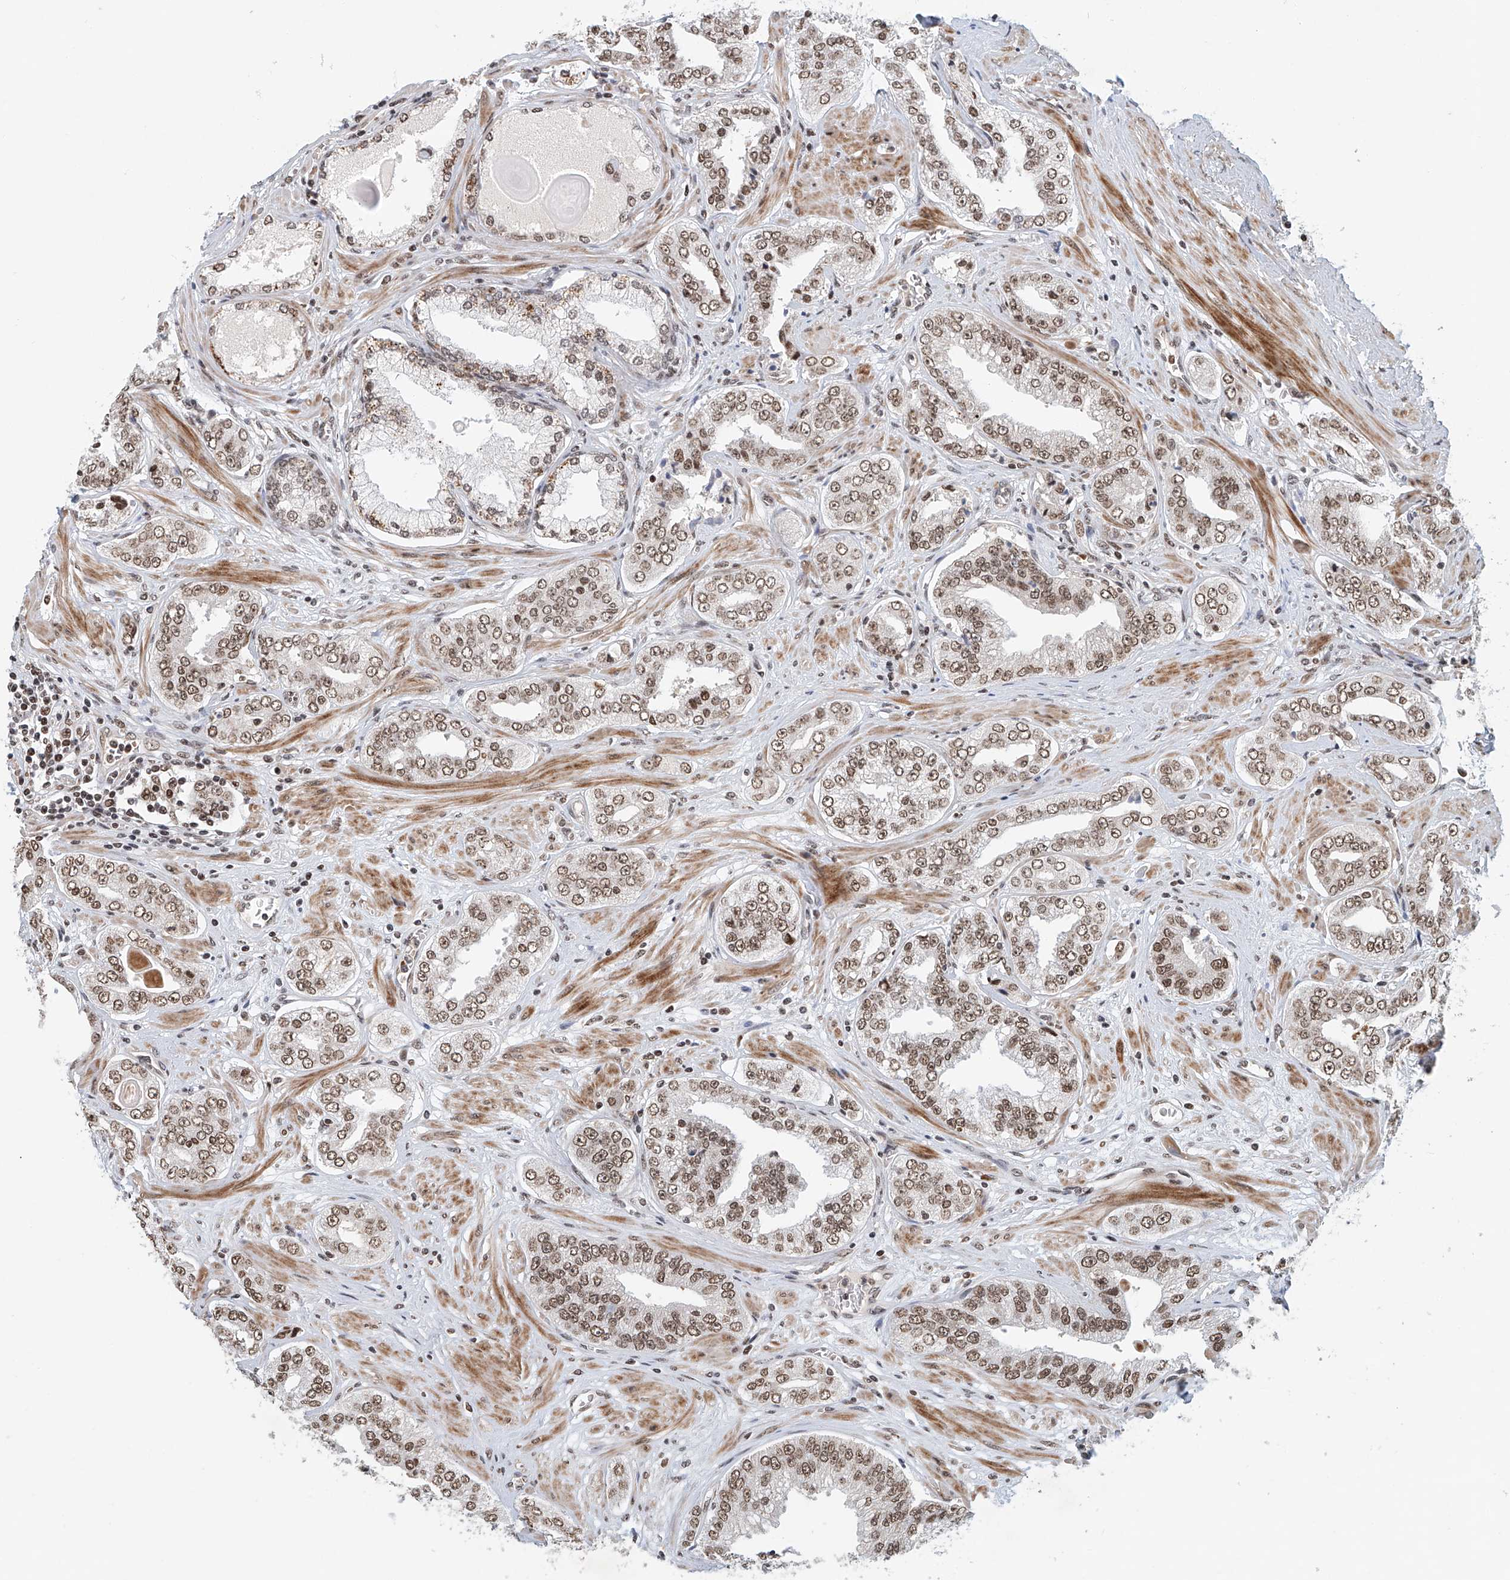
{"staining": {"intensity": "moderate", "quantity": ">75%", "location": "nuclear"}, "tissue": "prostate cancer", "cell_type": "Tumor cells", "image_type": "cancer", "snomed": [{"axis": "morphology", "description": "Adenocarcinoma, High grade"}, {"axis": "topography", "description": "Prostate"}], "caption": "DAB immunohistochemical staining of prostate cancer exhibits moderate nuclear protein positivity in about >75% of tumor cells.", "gene": "ZNF470", "patient": {"sex": "male", "age": 71}}